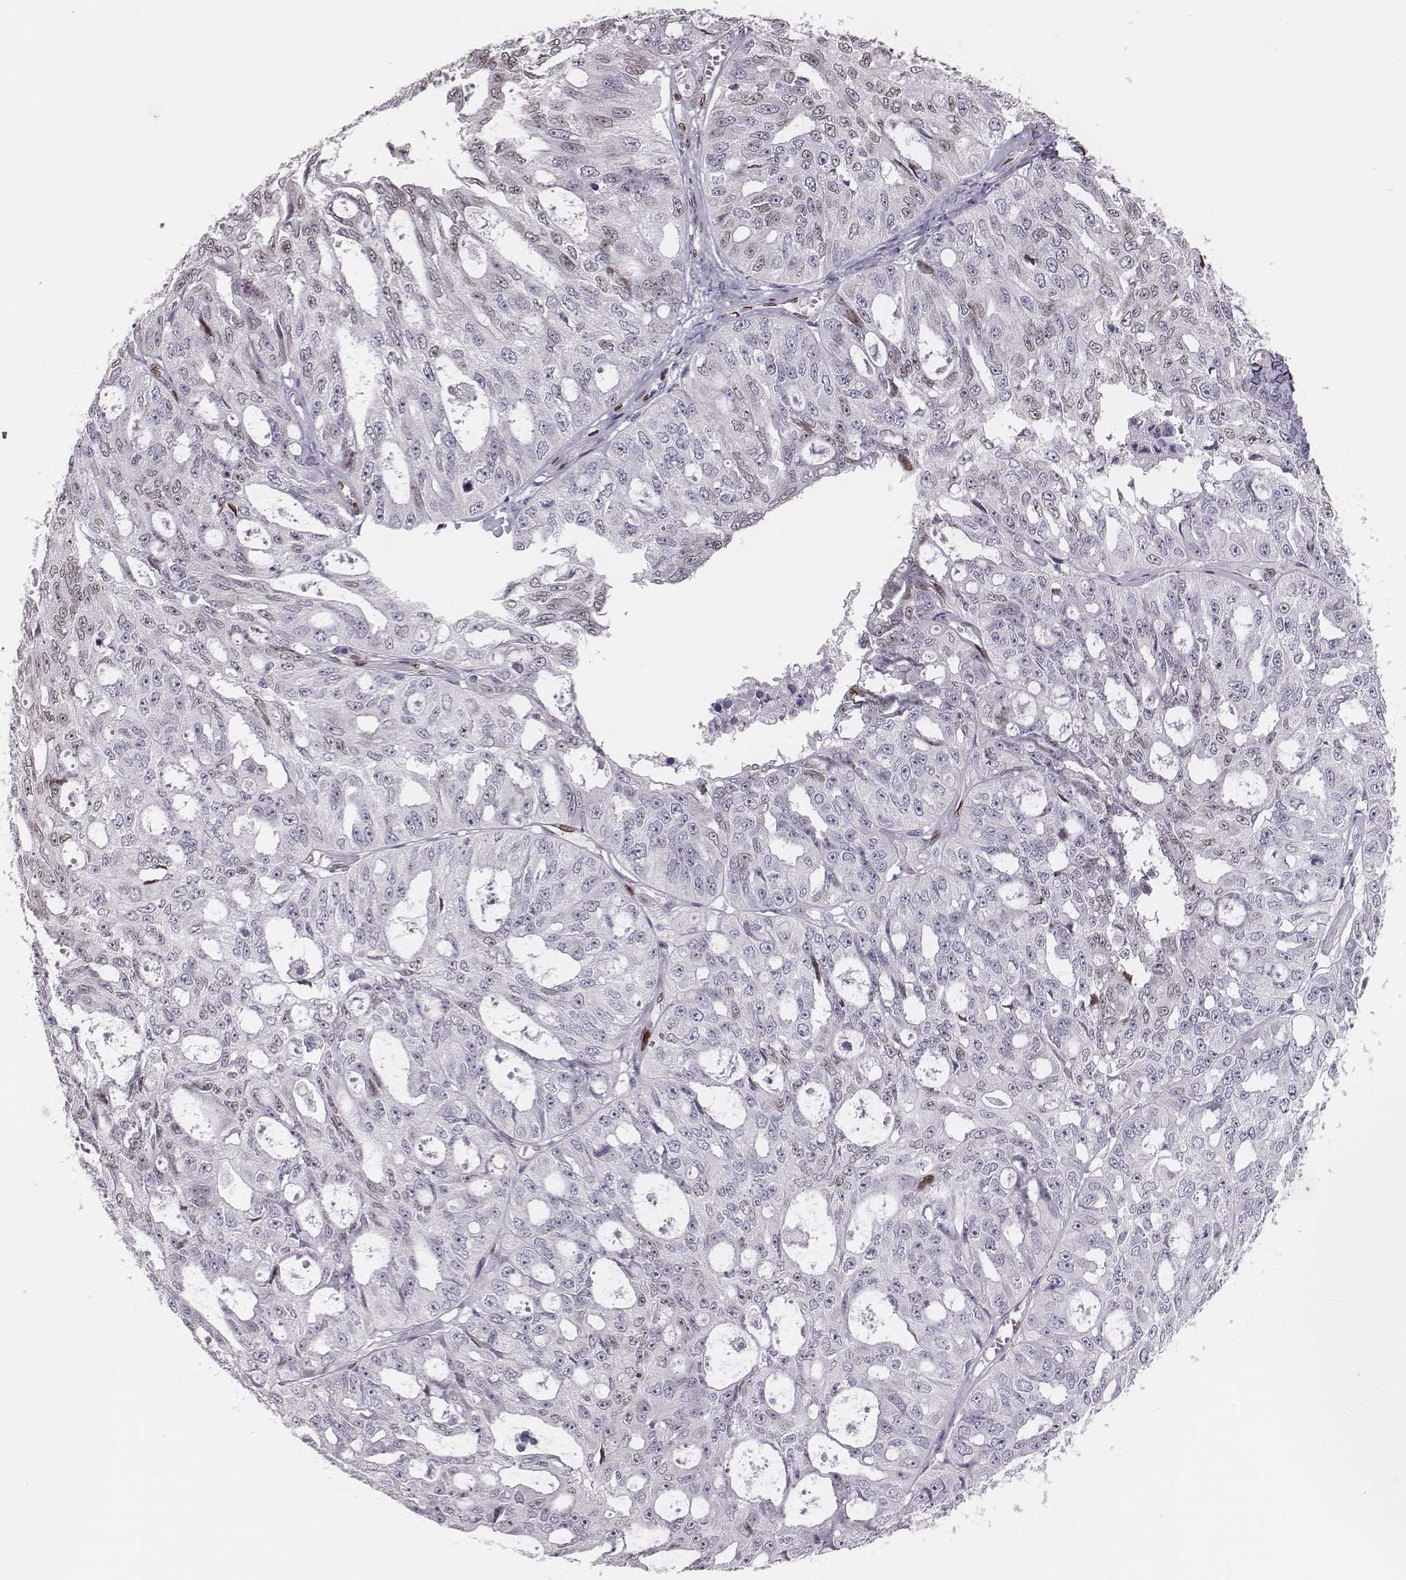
{"staining": {"intensity": "negative", "quantity": "none", "location": "none"}, "tissue": "ovarian cancer", "cell_type": "Tumor cells", "image_type": "cancer", "snomed": [{"axis": "morphology", "description": "Carcinoma, endometroid"}, {"axis": "topography", "description": "Ovary"}], "caption": "Tumor cells are negative for protein expression in human endometroid carcinoma (ovarian).", "gene": "ADGRF4", "patient": {"sex": "female", "age": 65}}